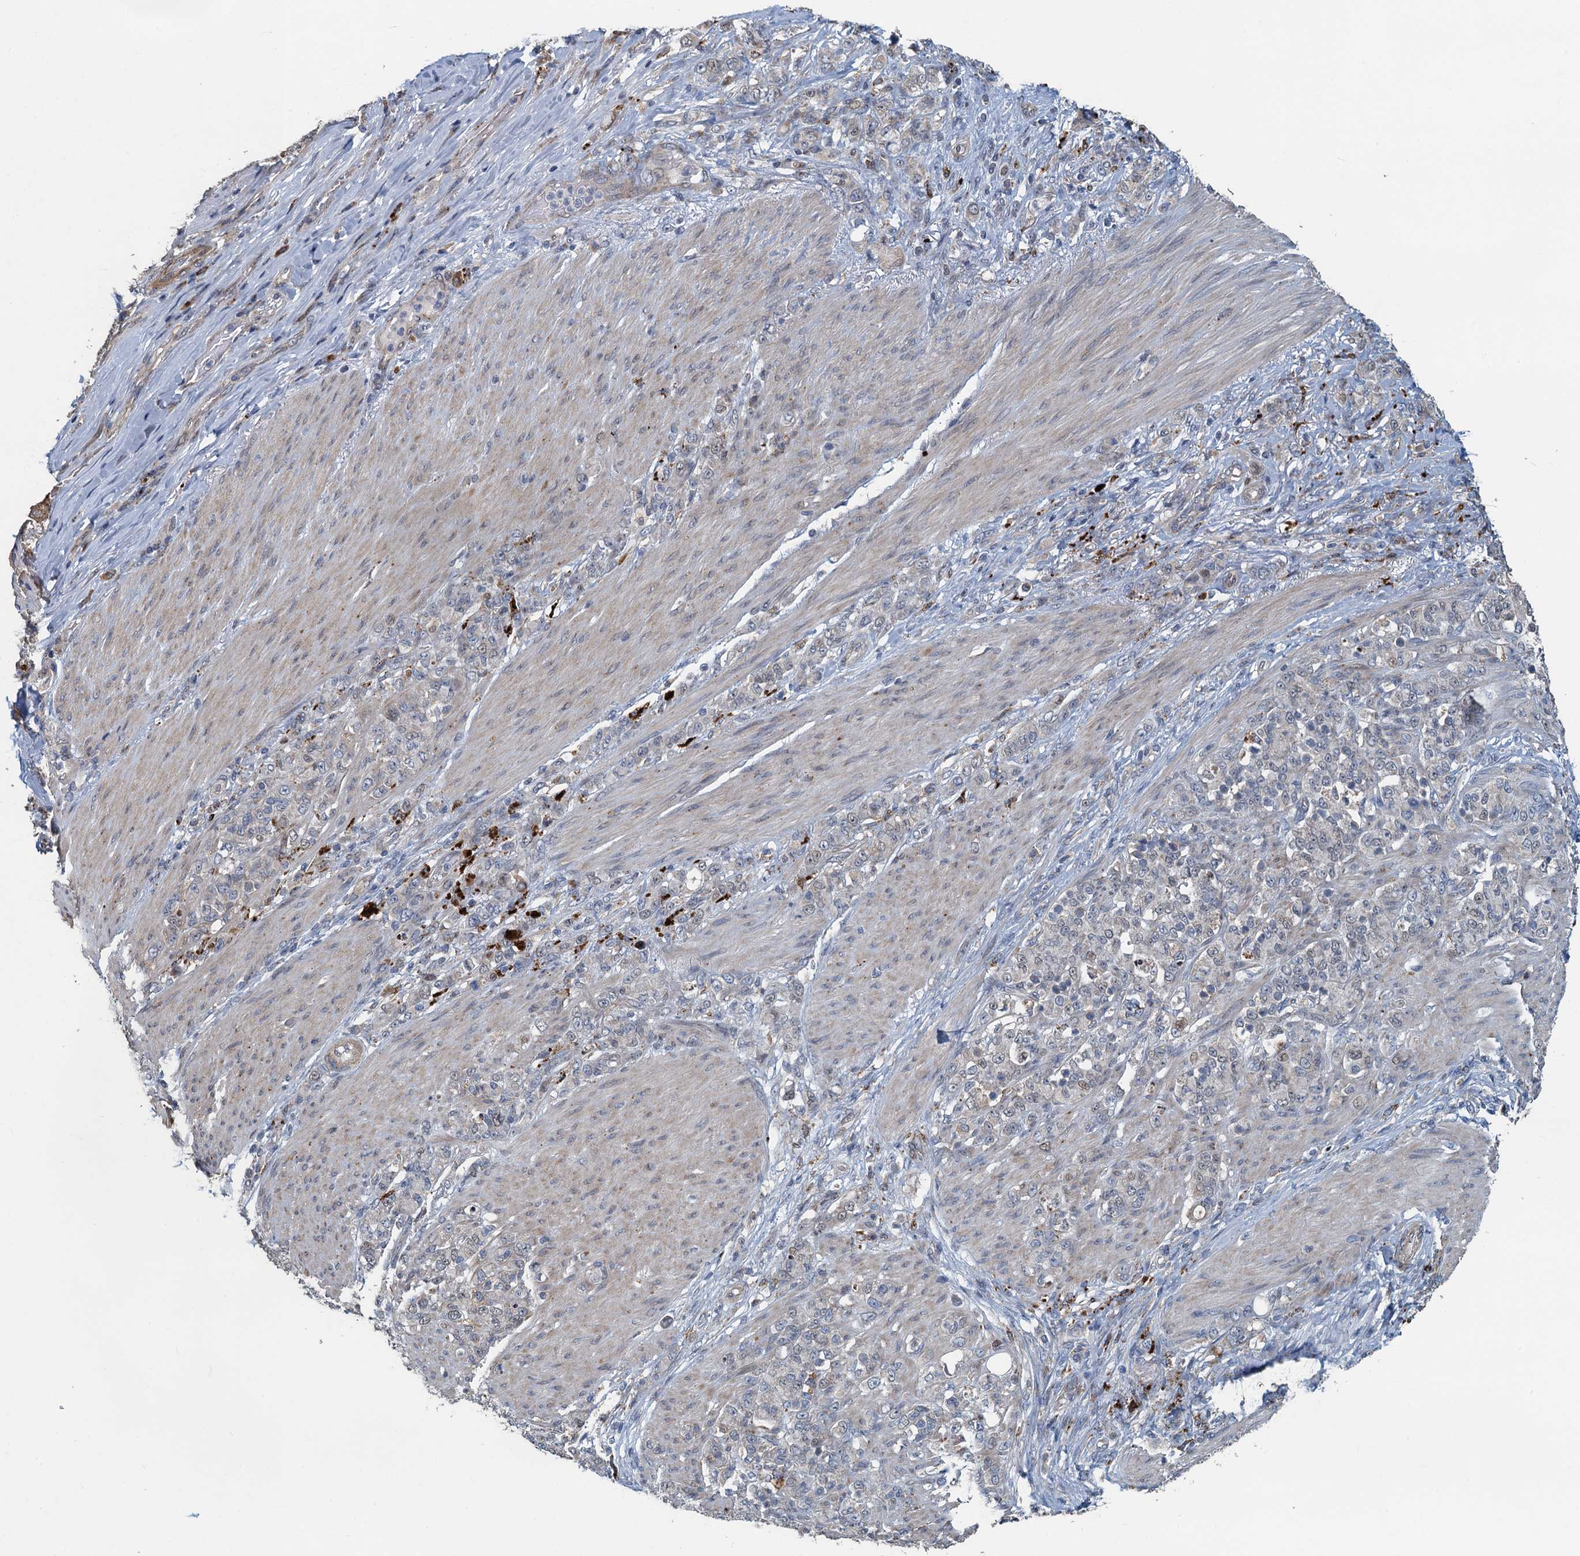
{"staining": {"intensity": "negative", "quantity": "none", "location": "none"}, "tissue": "stomach cancer", "cell_type": "Tumor cells", "image_type": "cancer", "snomed": [{"axis": "morphology", "description": "Adenocarcinoma, NOS"}, {"axis": "topography", "description": "Stomach"}], "caption": "A micrograph of adenocarcinoma (stomach) stained for a protein demonstrates no brown staining in tumor cells.", "gene": "AGRN", "patient": {"sex": "female", "age": 79}}